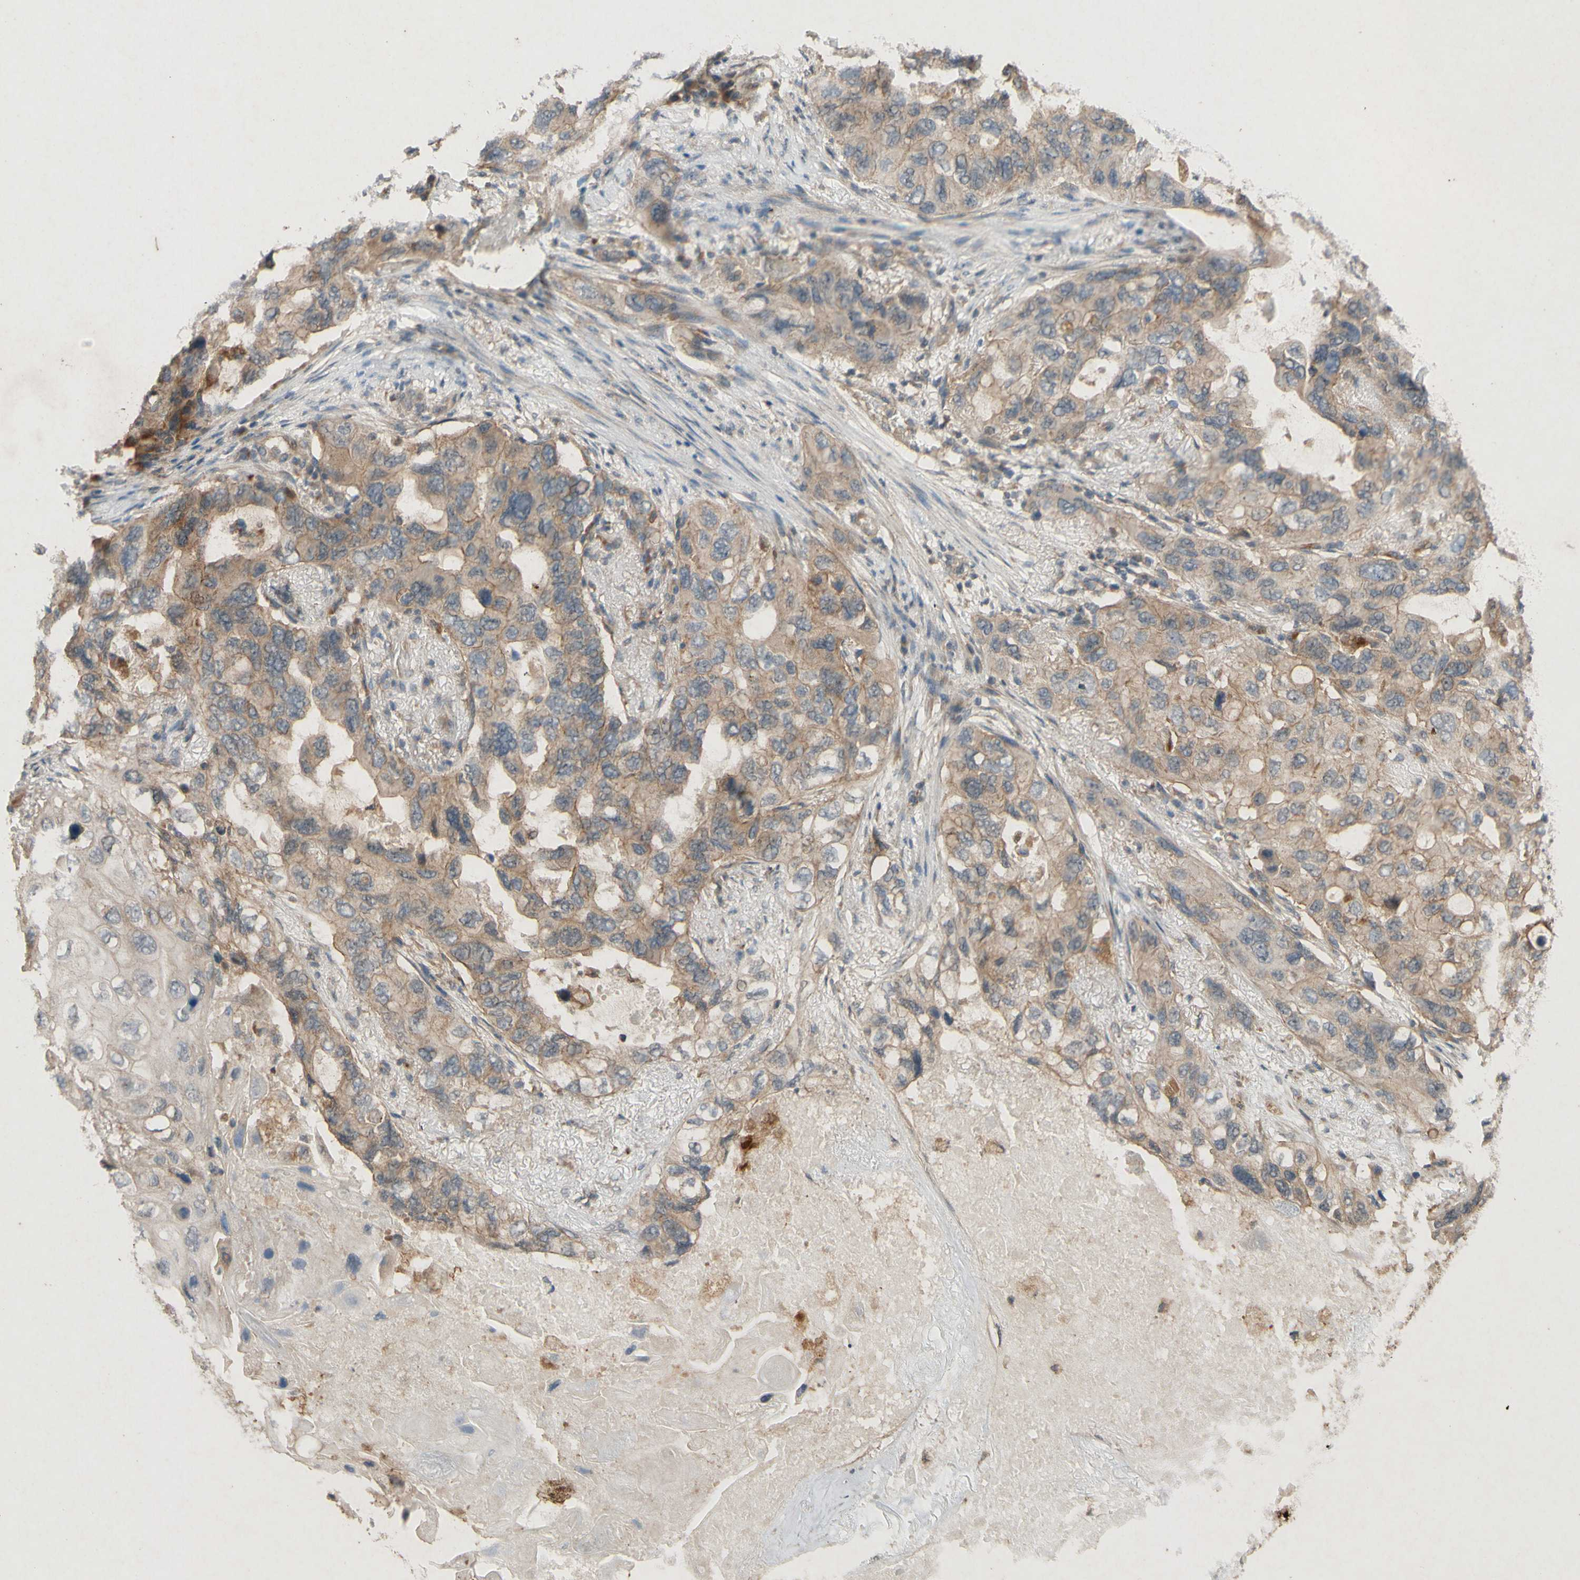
{"staining": {"intensity": "moderate", "quantity": "25%-75%", "location": "cytoplasmic/membranous"}, "tissue": "lung cancer", "cell_type": "Tumor cells", "image_type": "cancer", "snomed": [{"axis": "morphology", "description": "Squamous cell carcinoma, NOS"}, {"axis": "topography", "description": "Lung"}], "caption": "Immunohistochemical staining of lung squamous cell carcinoma reveals medium levels of moderate cytoplasmic/membranous positivity in approximately 25%-75% of tumor cells.", "gene": "ATP6V1F", "patient": {"sex": "female", "age": 73}}